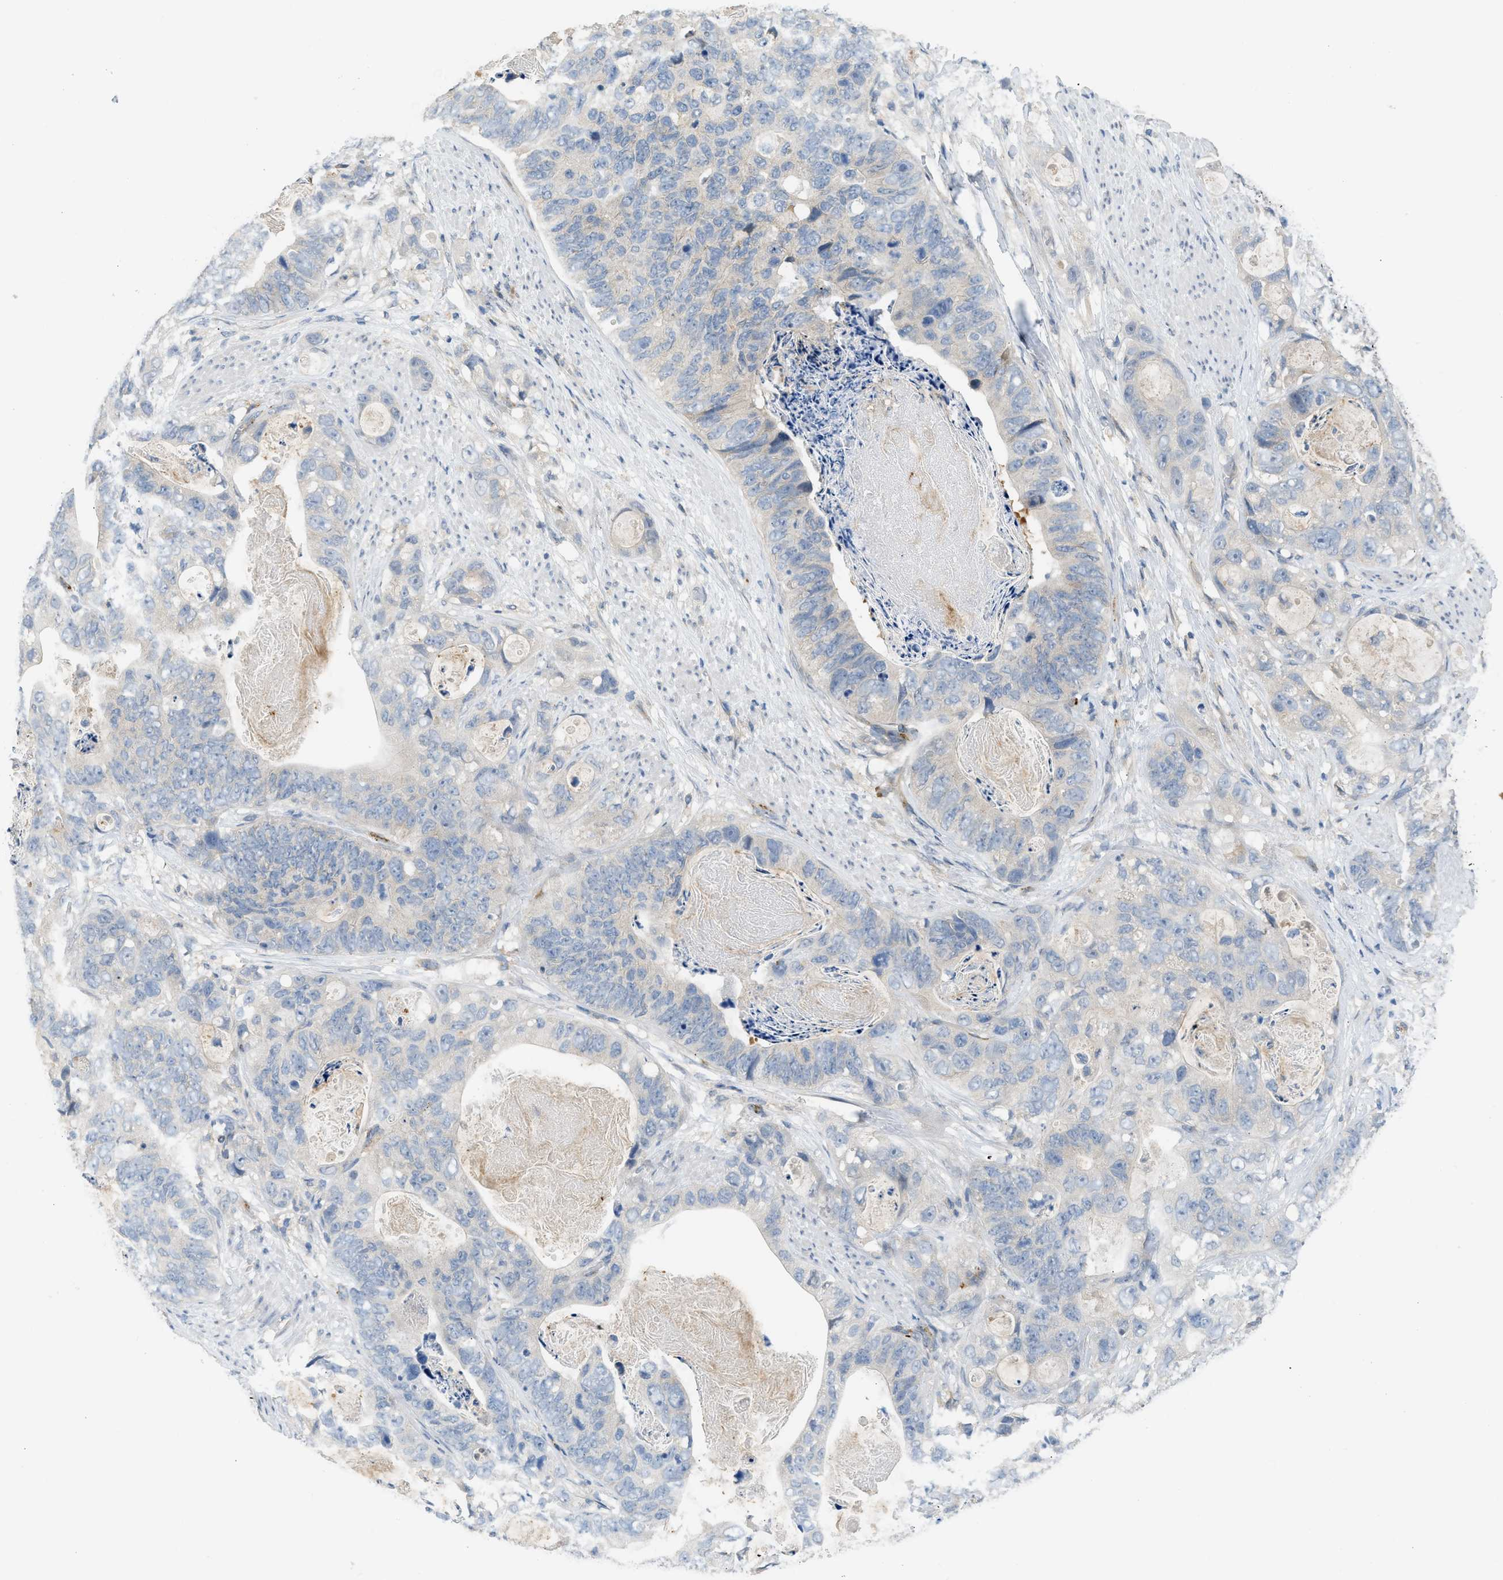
{"staining": {"intensity": "negative", "quantity": "none", "location": "none"}, "tissue": "stomach cancer", "cell_type": "Tumor cells", "image_type": "cancer", "snomed": [{"axis": "morphology", "description": "Adenocarcinoma, NOS"}, {"axis": "topography", "description": "Stomach"}], "caption": "Stomach cancer (adenocarcinoma) stained for a protein using immunohistochemistry (IHC) displays no staining tumor cells.", "gene": "RHBDF2", "patient": {"sex": "female", "age": 89}}